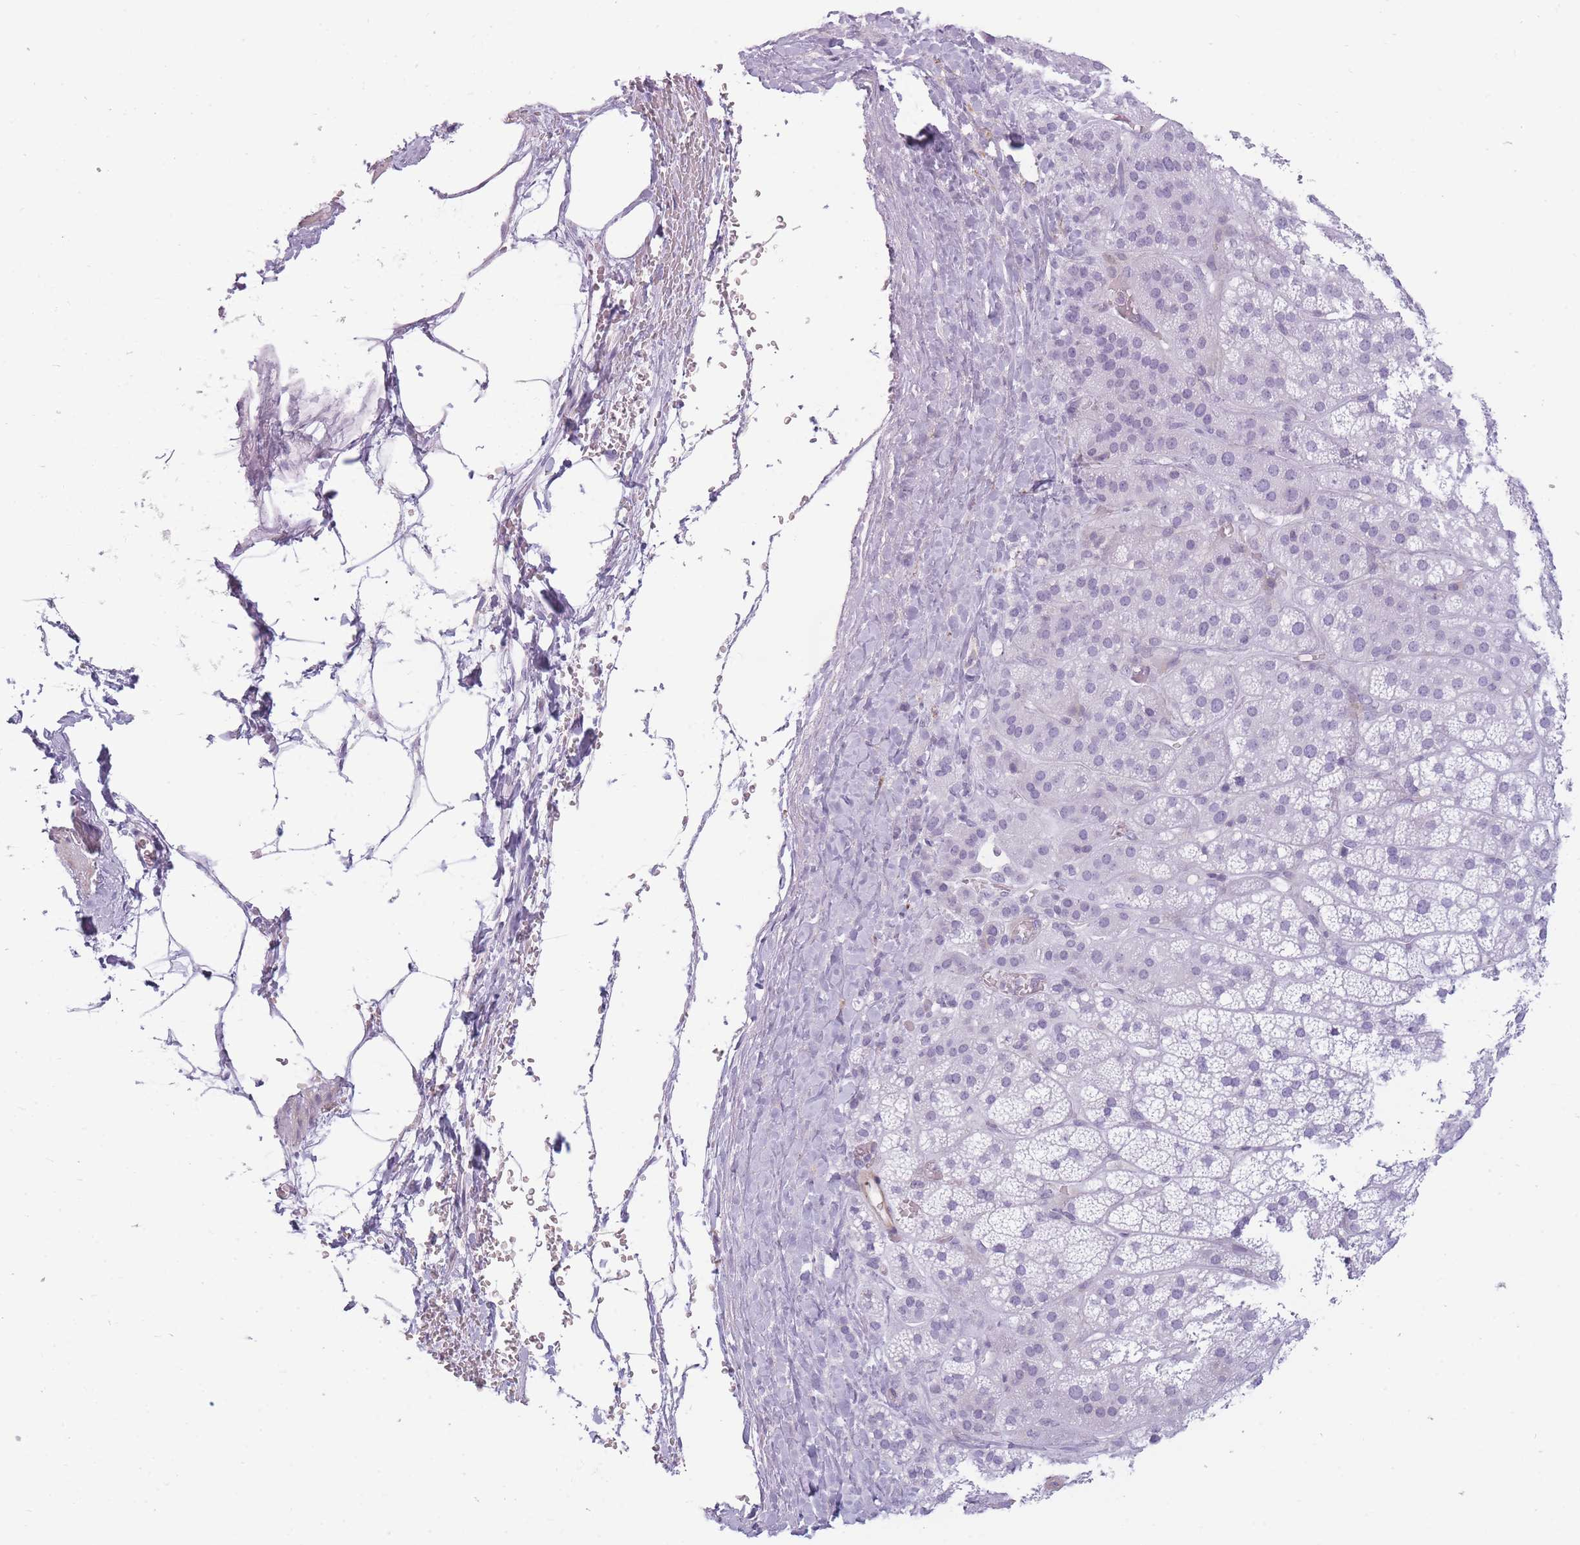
{"staining": {"intensity": "negative", "quantity": "none", "location": "none"}, "tissue": "adrenal gland", "cell_type": "Glandular cells", "image_type": "normal", "snomed": [{"axis": "morphology", "description": "Normal tissue, NOS"}, {"axis": "topography", "description": "Adrenal gland"}], "caption": "A high-resolution micrograph shows immunohistochemistry (IHC) staining of unremarkable adrenal gland, which displays no significant positivity in glandular cells.", "gene": "GGT1", "patient": {"sex": "female", "age": 70}}